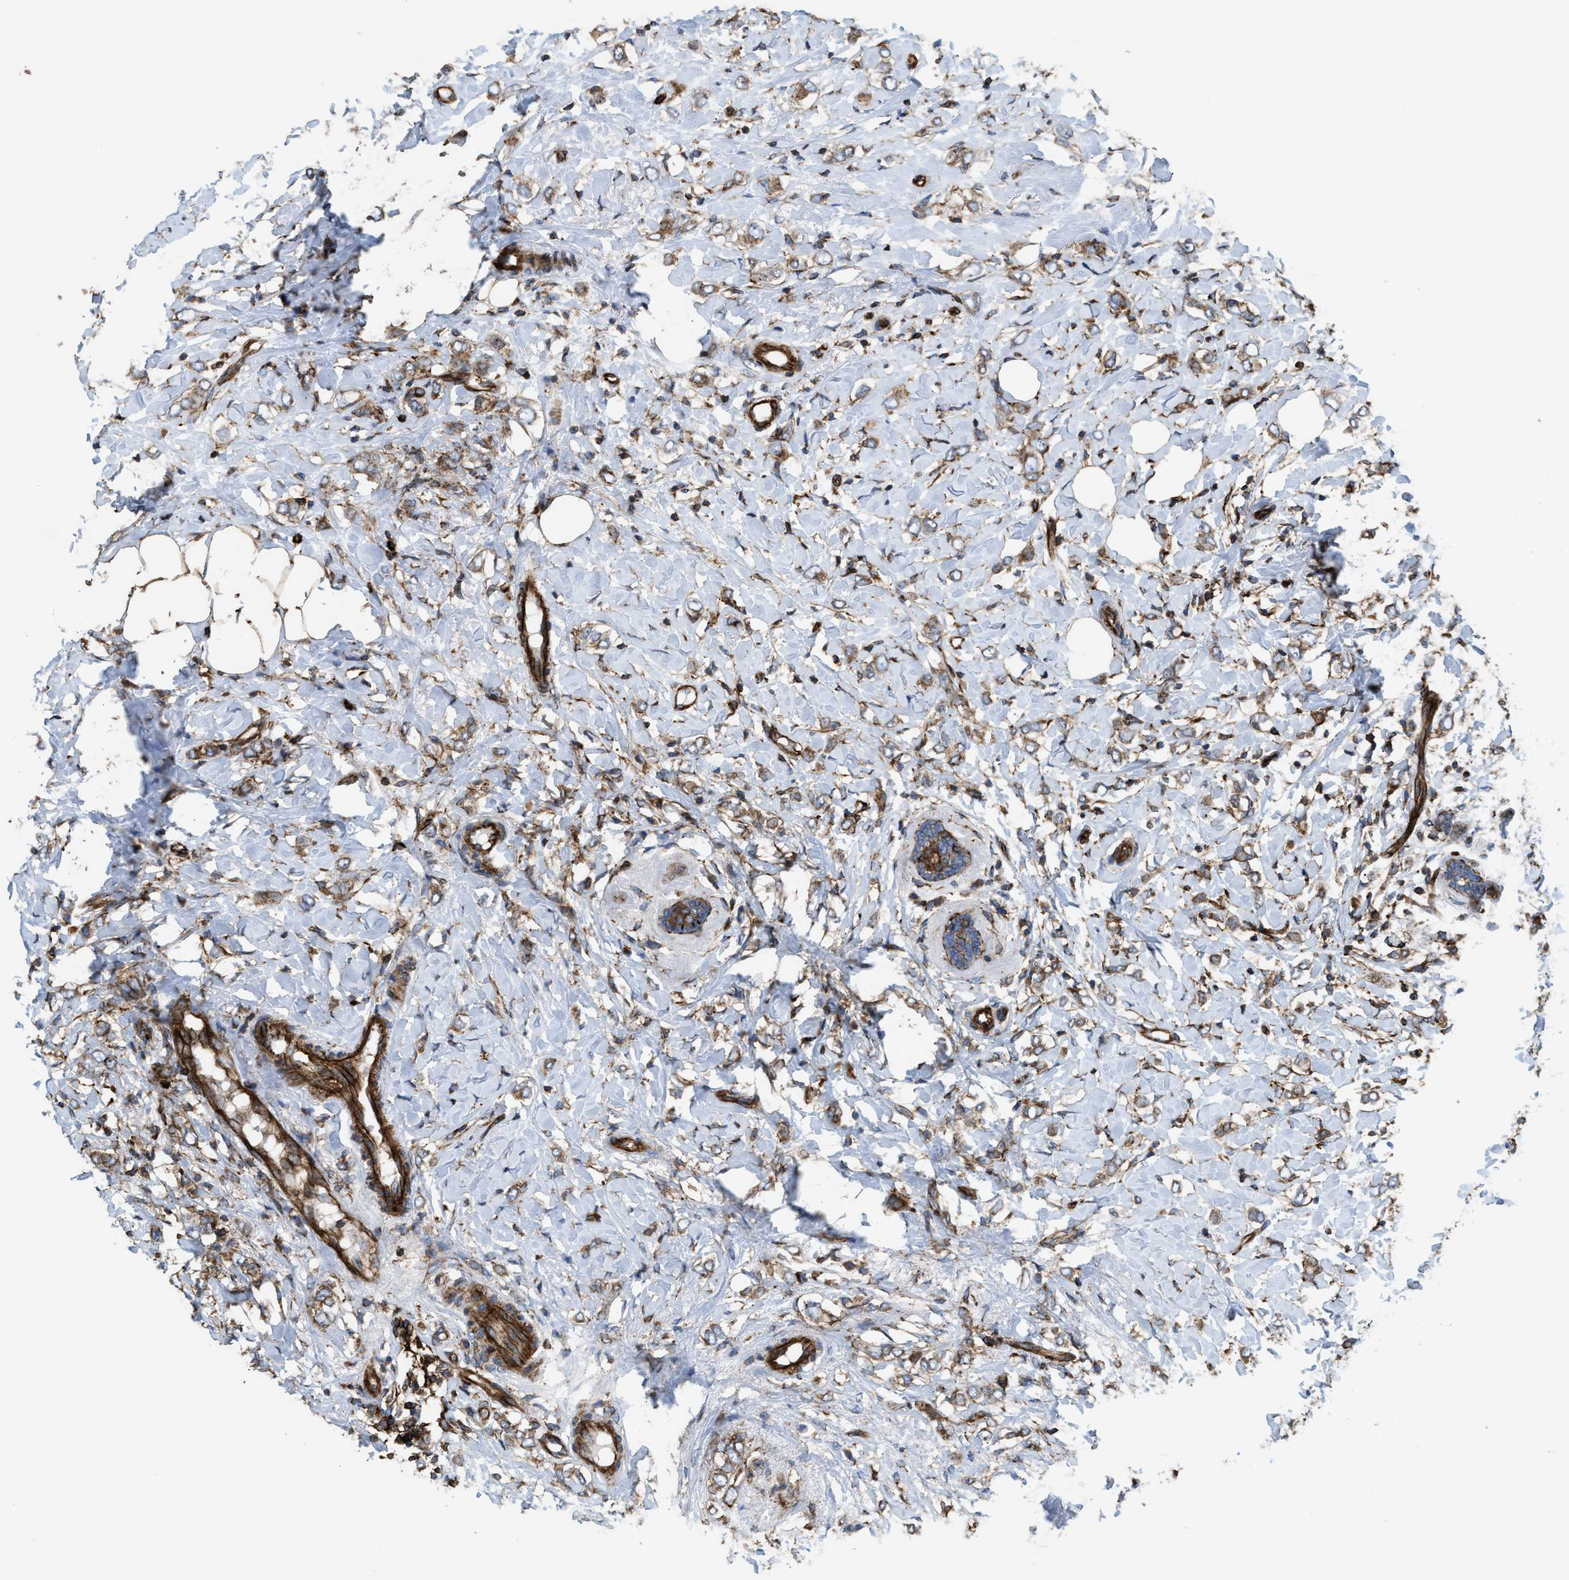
{"staining": {"intensity": "moderate", "quantity": ">75%", "location": "cytoplasmic/membranous"}, "tissue": "breast cancer", "cell_type": "Tumor cells", "image_type": "cancer", "snomed": [{"axis": "morphology", "description": "Normal tissue, NOS"}, {"axis": "morphology", "description": "Lobular carcinoma"}, {"axis": "topography", "description": "Breast"}], "caption": "There is medium levels of moderate cytoplasmic/membranous positivity in tumor cells of lobular carcinoma (breast), as demonstrated by immunohistochemical staining (brown color).", "gene": "EGLN1", "patient": {"sex": "female", "age": 47}}